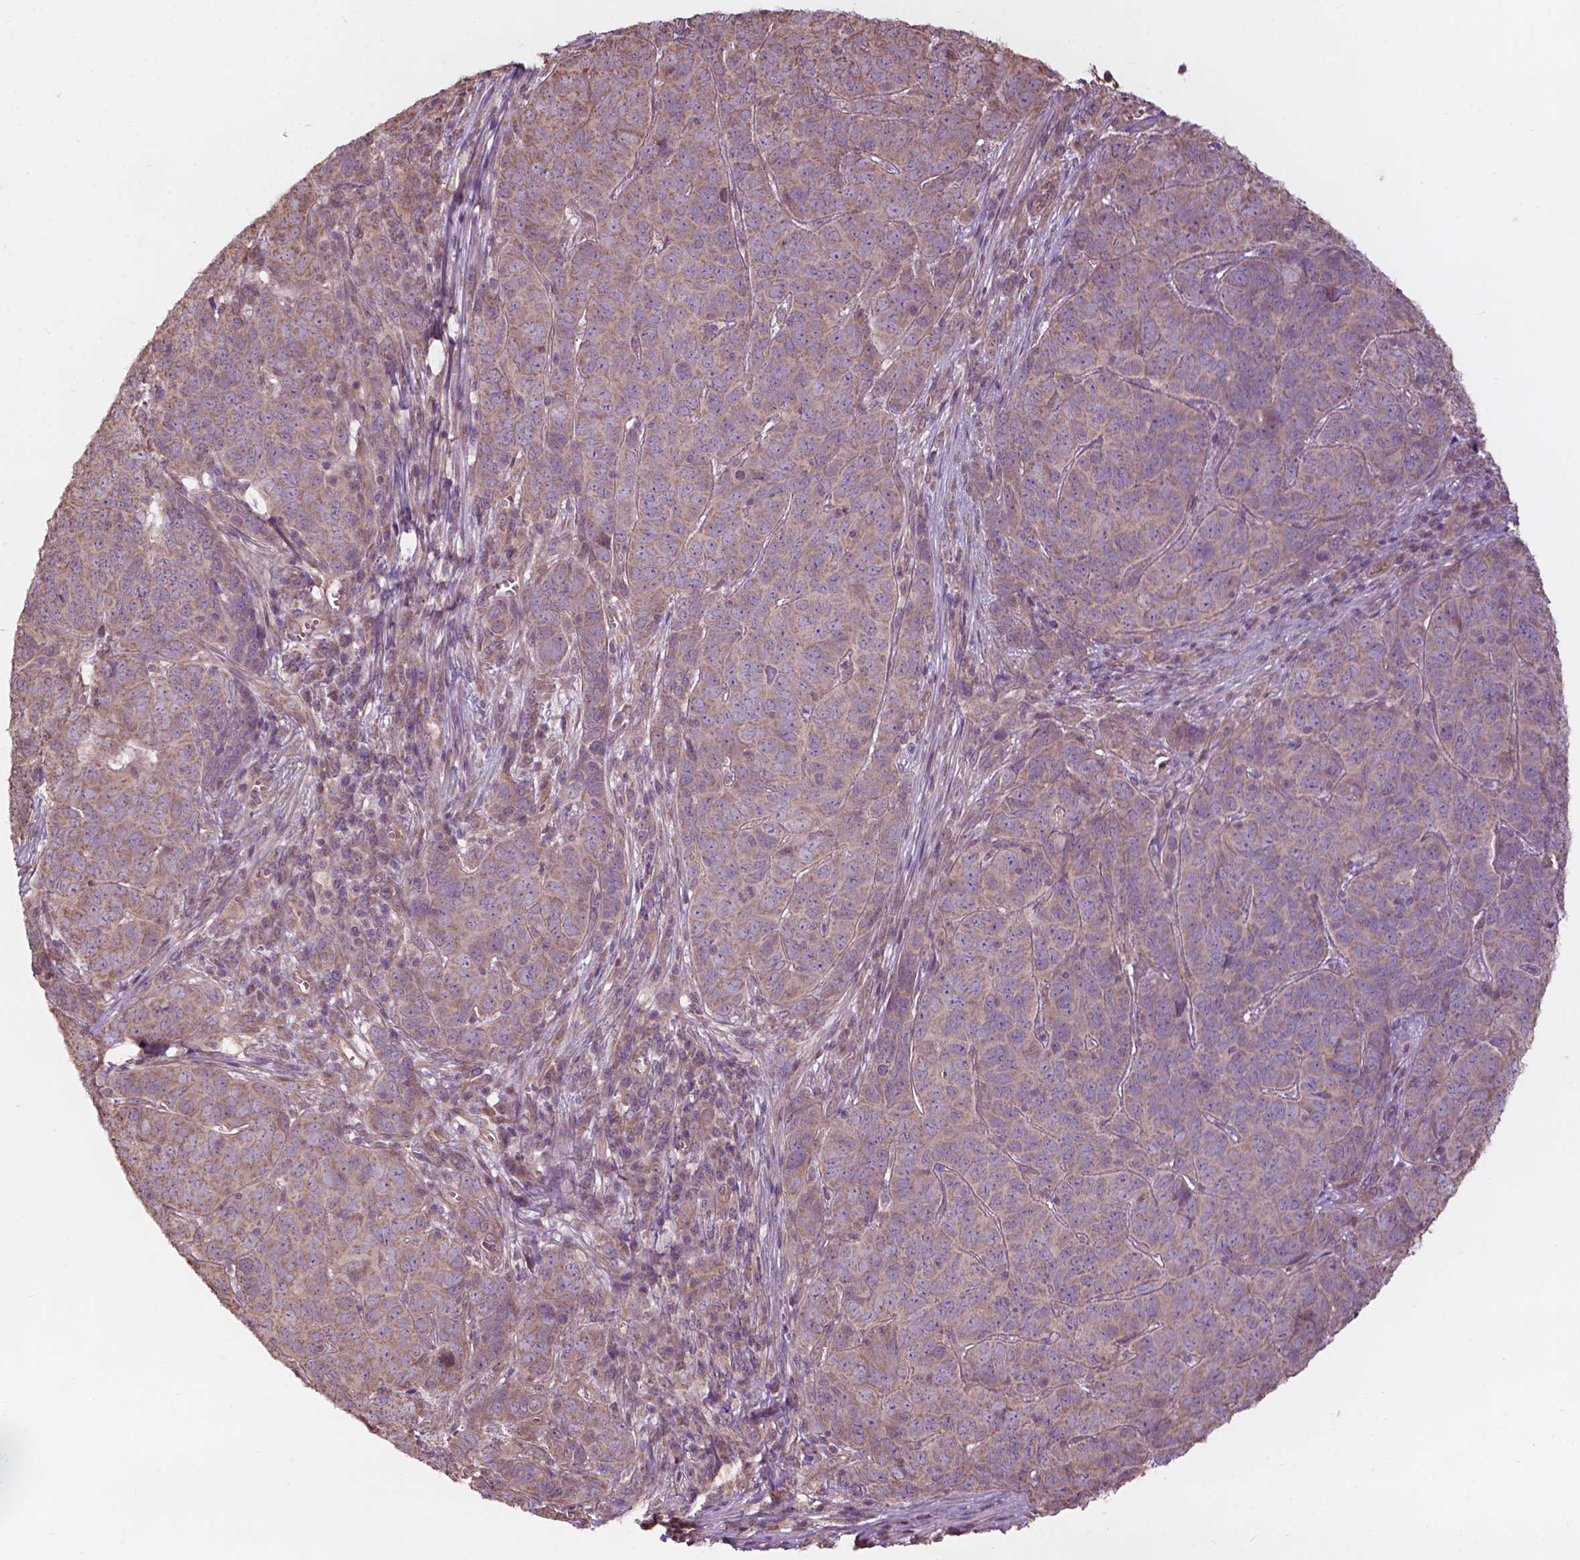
{"staining": {"intensity": "weak", "quantity": "25%-75%", "location": "cytoplasmic/membranous"}, "tissue": "skin cancer", "cell_type": "Tumor cells", "image_type": "cancer", "snomed": [{"axis": "morphology", "description": "Squamous cell carcinoma, NOS"}, {"axis": "topography", "description": "Skin"}, {"axis": "topography", "description": "Anal"}], "caption": "Brown immunohistochemical staining in human skin cancer (squamous cell carcinoma) shows weak cytoplasmic/membranous expression in approximately 25%-75% of tumor cells.", "gene": "CDC42BPA", "patient": {"sex": "female", "age": 51}}